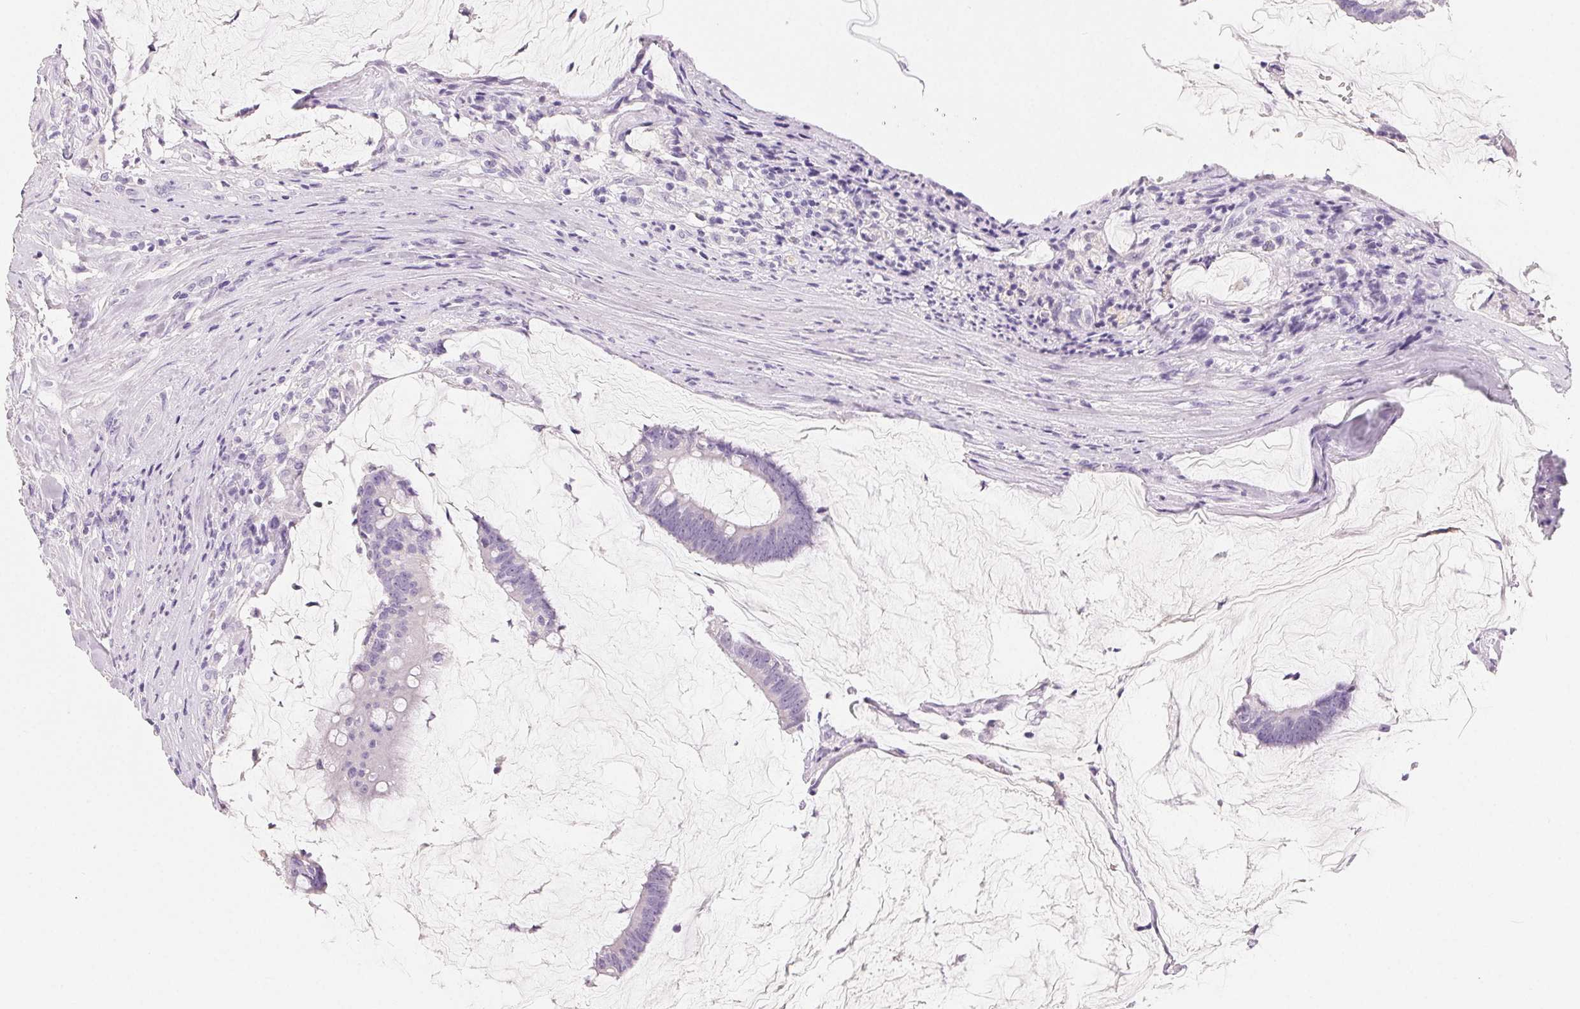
{"staining": {"intensity": "negative", "quantity": "none", "location": "none"}, "tissue": "colorectal cancer", "cell_type": "Tumor cells", "image_type": "cancer", "snomed": [{"axis": "morphology", "description": "Adenocarcinoma, NOS"}, {"axis": "topography", "description": "Colon"}], "caption": "This is an IHC micrograph of colorectal cancer (adenocarcinoma). There is no expression in tumor cells.", "gene": "SPACA5B", "patient": {"sex": "male", "age": 62}}